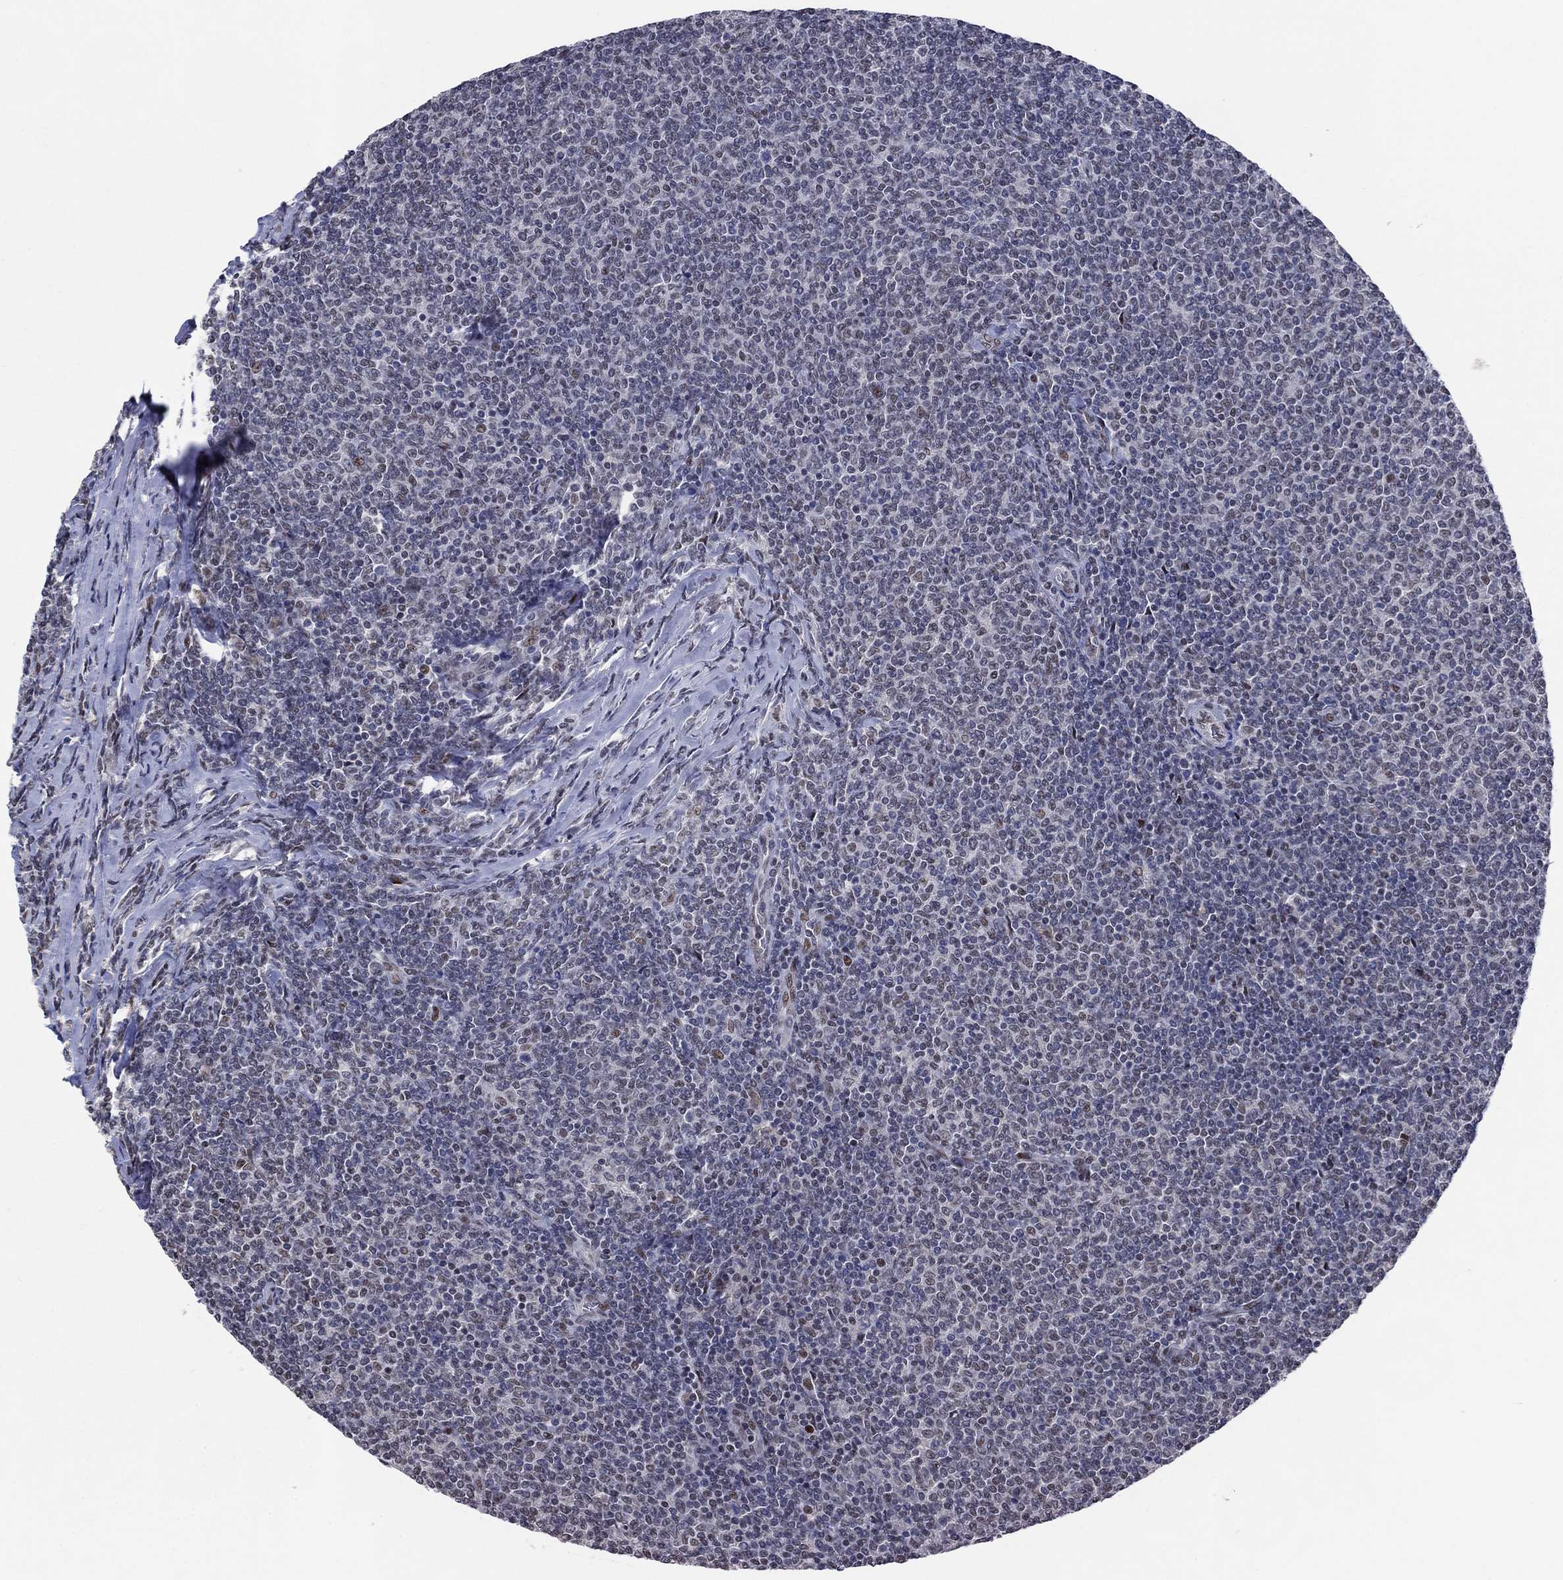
{"staining": {"intensity": "negative", "quantity": "none", "location": "none"}, "tissue": "lymphoma", "cell_type": "Tumor cells", "image_type": "cancer", "snomed": [{"axis": "morphology", "description": "Malignant lymphoma, non-Hodgkin's type, Low grade"}, {"axis": "topography", "description": "Lymph node"}], "caption": "Photomicrograph shows no significant protein expression in tumor cells of malignant lymphoma, non-Hodgkin's type (low-grade).", "gene": "HTN1", "patient": {"sex": "male", "age": 52}}